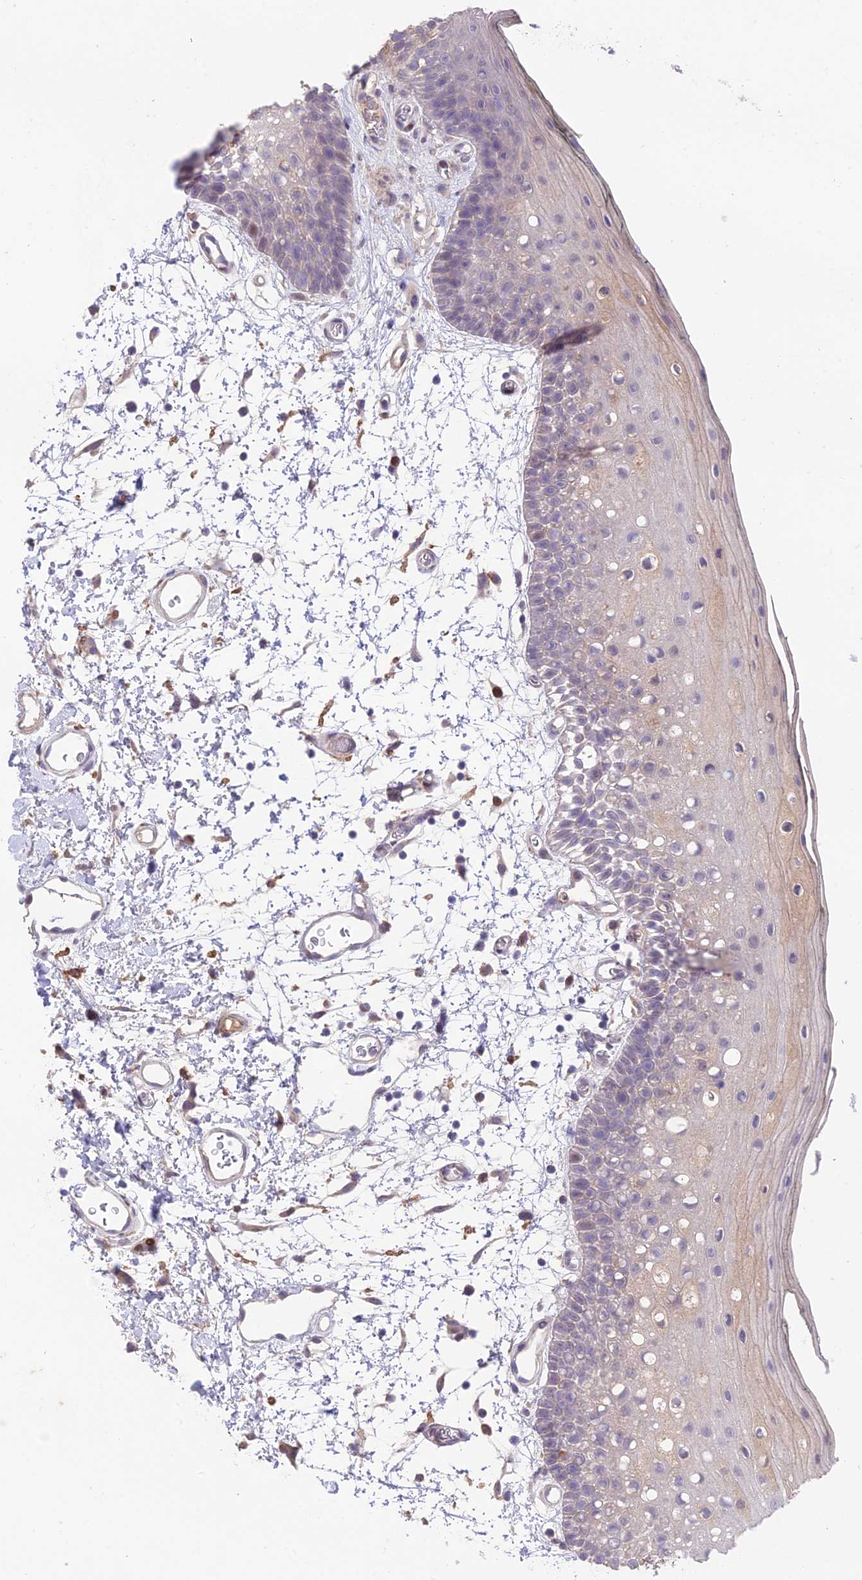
{"staining": {"intensity": "weak", "quantity": "<25%", "location": "cytoplasmic/membranous,nuclear"}, "tissue": "oral mucosa", "cell_type": "Squamous epithelial cells", "image_type": "normal", "snomed": [{"axis": "morphology", "description": "Normal tissue, NOS"}, {"axis": "topography", "description": "Oral tissue"}, {"axis": "topography", "description": "Tounge, NOS"}], "caption": "Human oral mucosa stained for a protein using immunohistochemistry (IHC) demonstrates no expression in squamous epithelial cells.", "gene": "PUS10", "patient": {"sex": "female", "age": 81}}